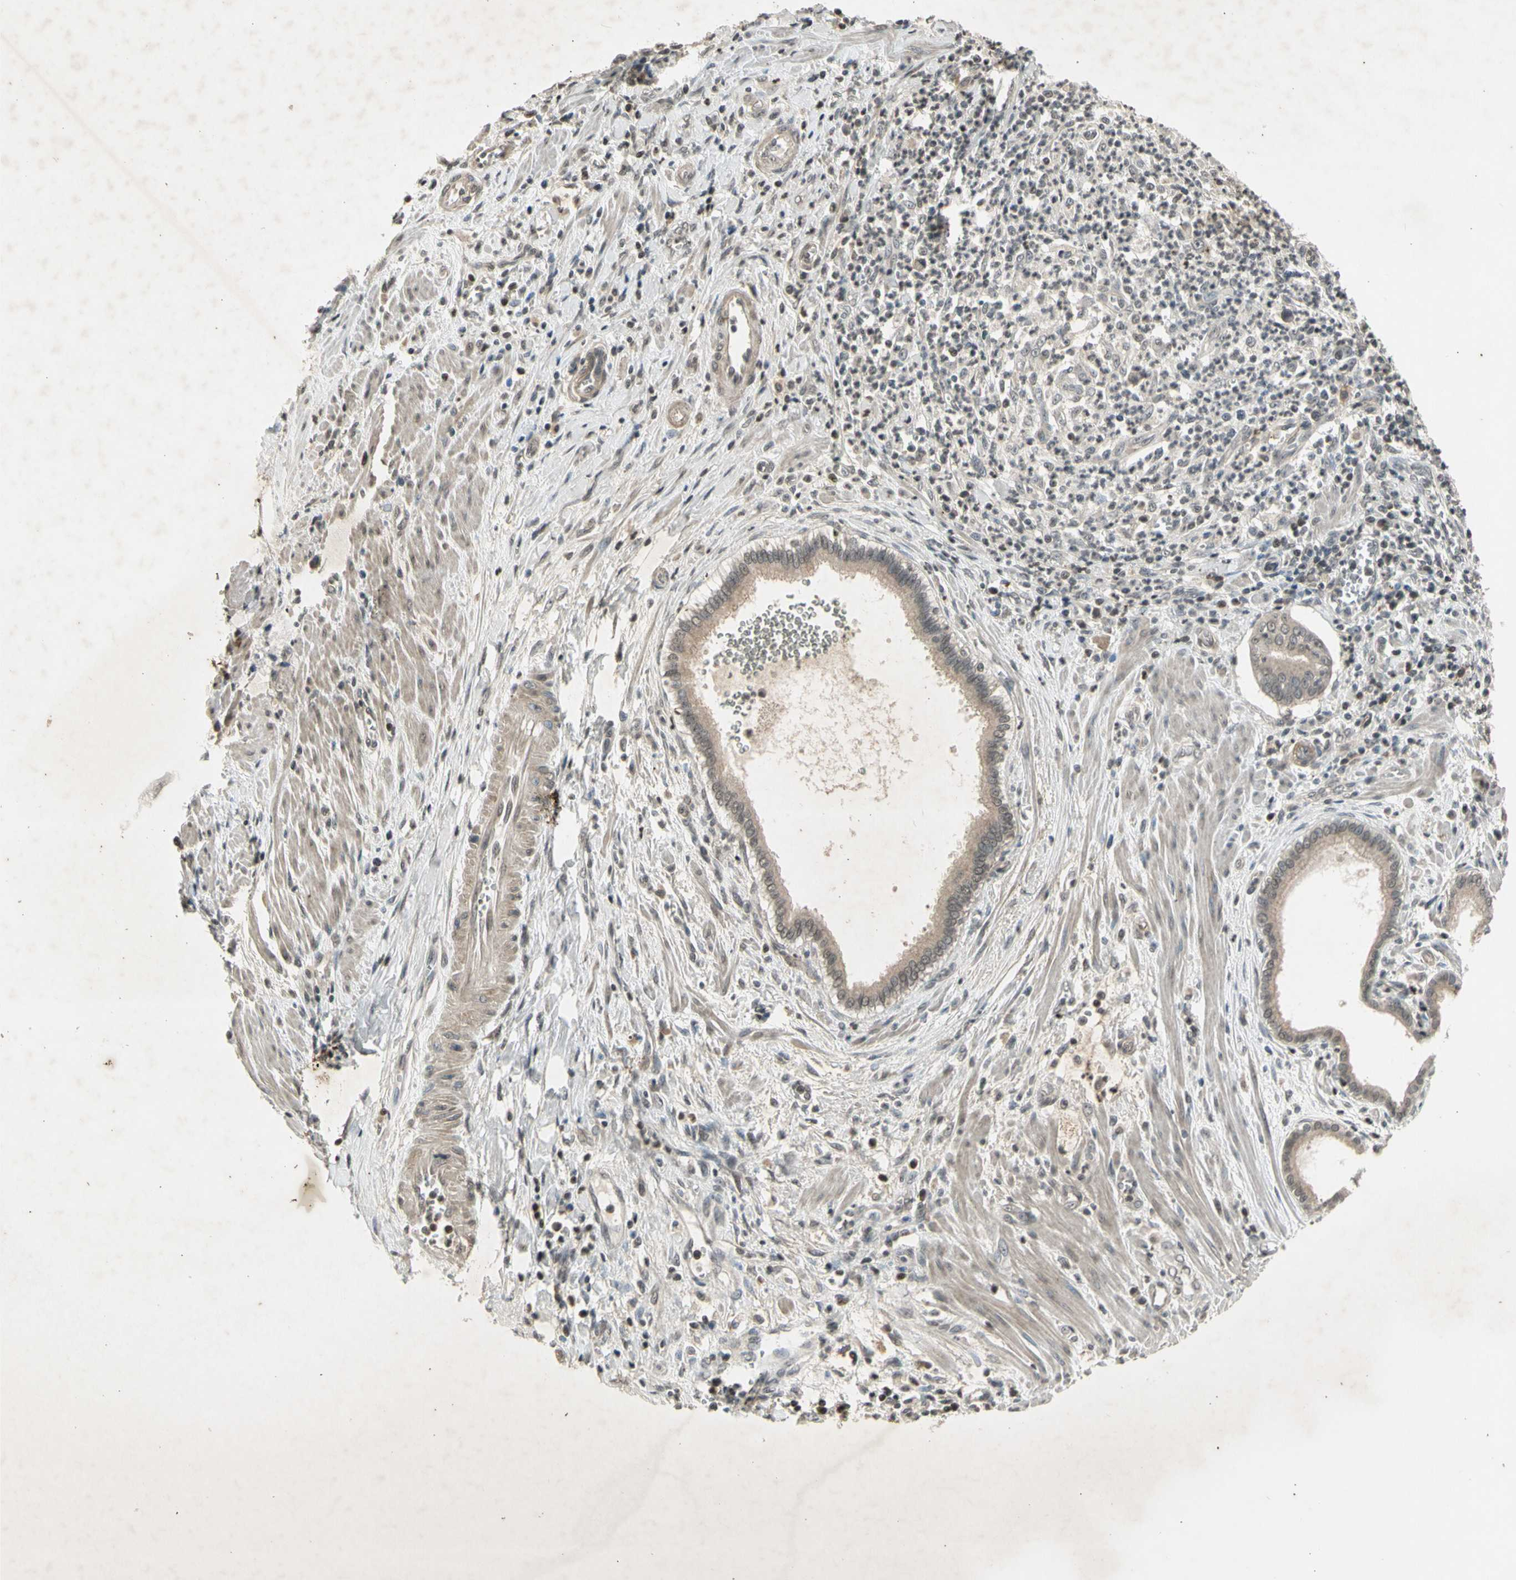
{"staining": {"intensity": "weak", "quantity": ">75%", "location": "cytoplasmic/membranous"}, "tissue": "pancreatic cancer", "cell_type": "Tumor cells", "image_type": "cancer", "snomed": [{"axis": "morphology", "description": "Normal tissue, NOS"}, {"axis": "topography", "description": "Lymph node"}], "caption": "Pancreatic cancer was stained to show a protein in brown. There is low levels of weak cytoplasmic/membranous expression in about >75% of tumor cells. The staining is performed using DAB (3,3'-diaminobenzidine) brown chromogen to label protein expression. The nuclei are counter-stained blue using hematoxylin.", "gene": "EFNB2", "patient": {"sex": "male", "age": 50}}